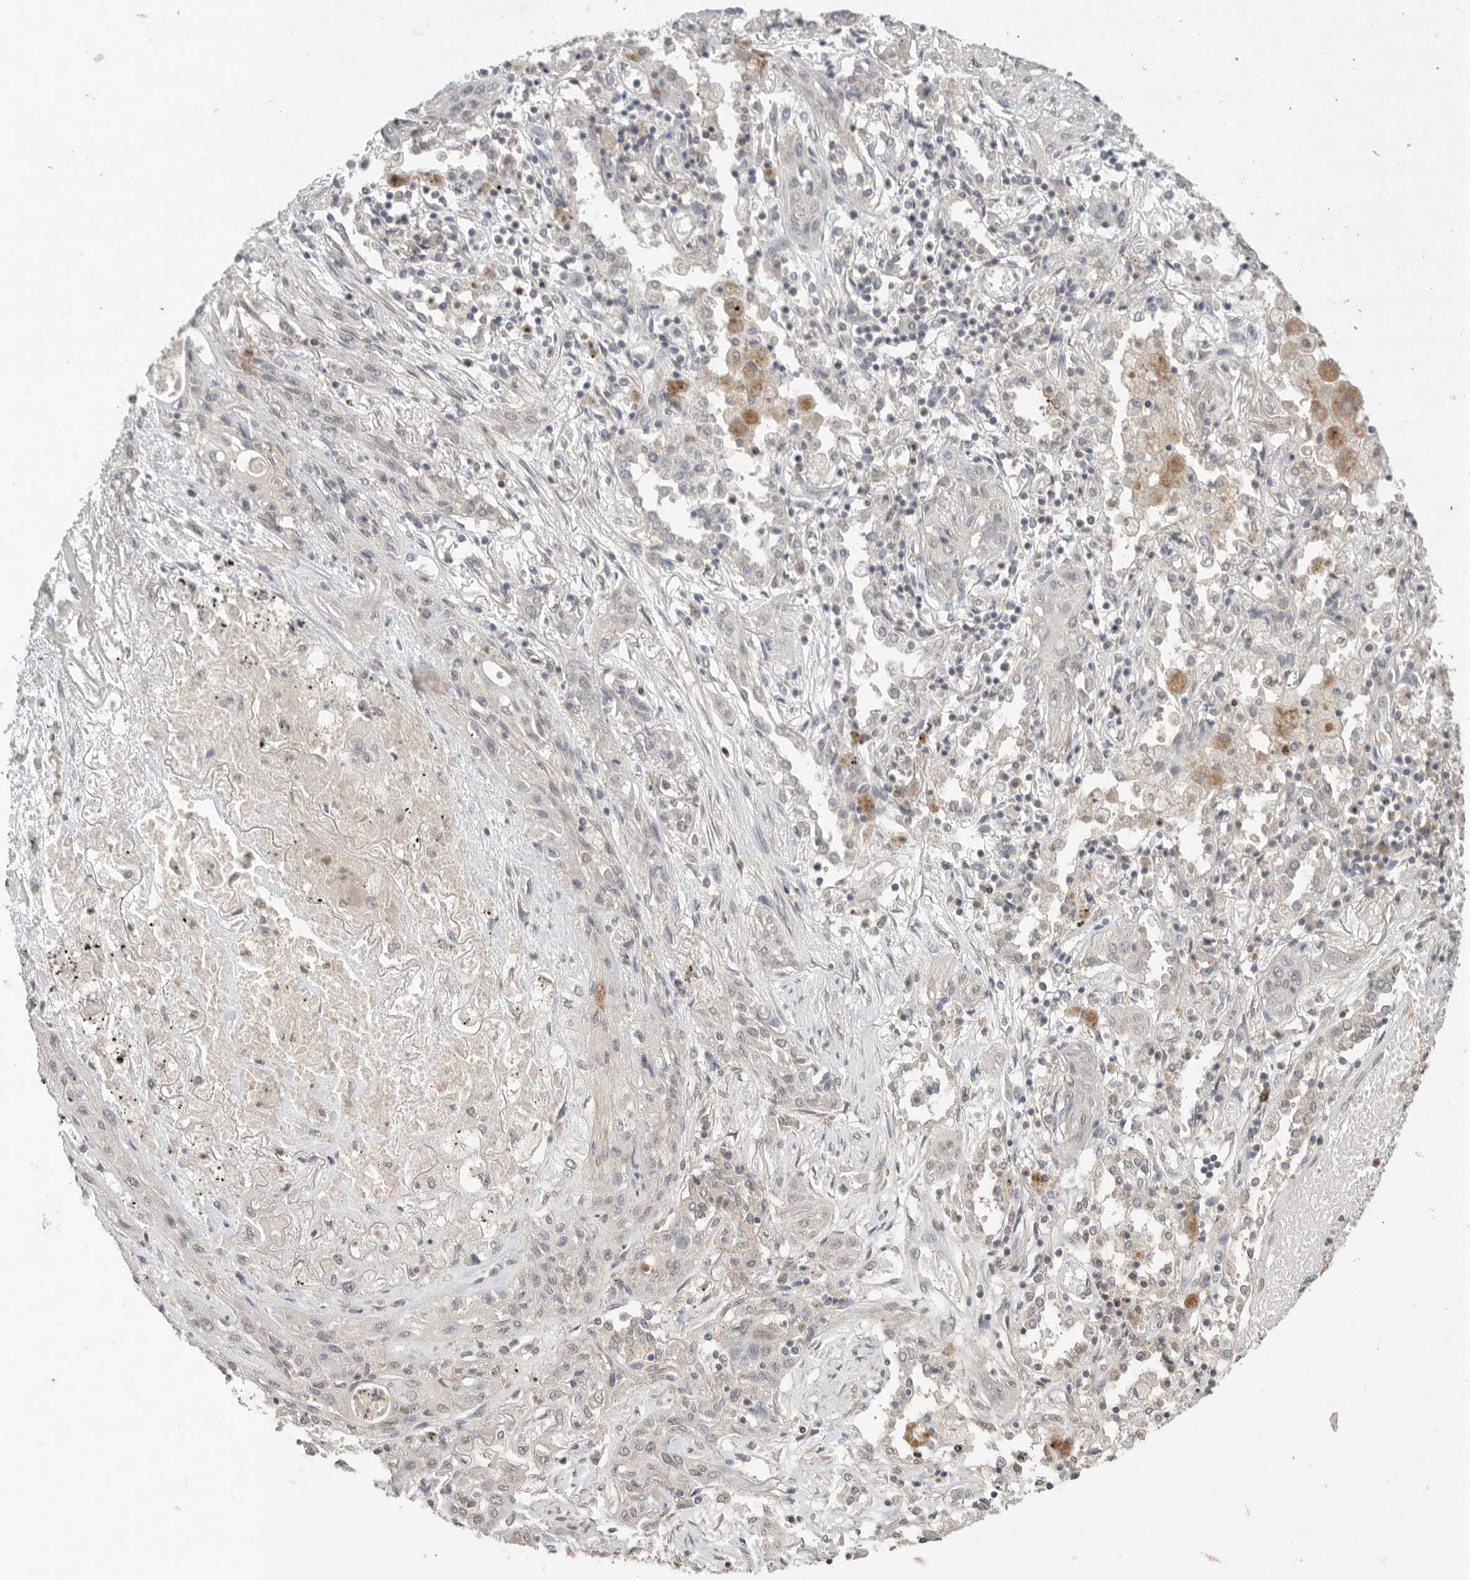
{"staining": {"intensity": "negative", "quantity": "none", "location": "none"}, "tissue": "lung cancer", "cell_type": "Tumor cells", "image_type": "cancer", "snomed": [{"axis": "morphology", "description": "Squamous cell carcinoma, NOS"}, {"axis": "topography", "description": "Lung"}], "caption": "This is an IHC histopathology image of lung squamous cell carcinoma. There is no staining in tumor cells.", "gene": "KLK5", "patient": {"sex": "female", "age": 47}}